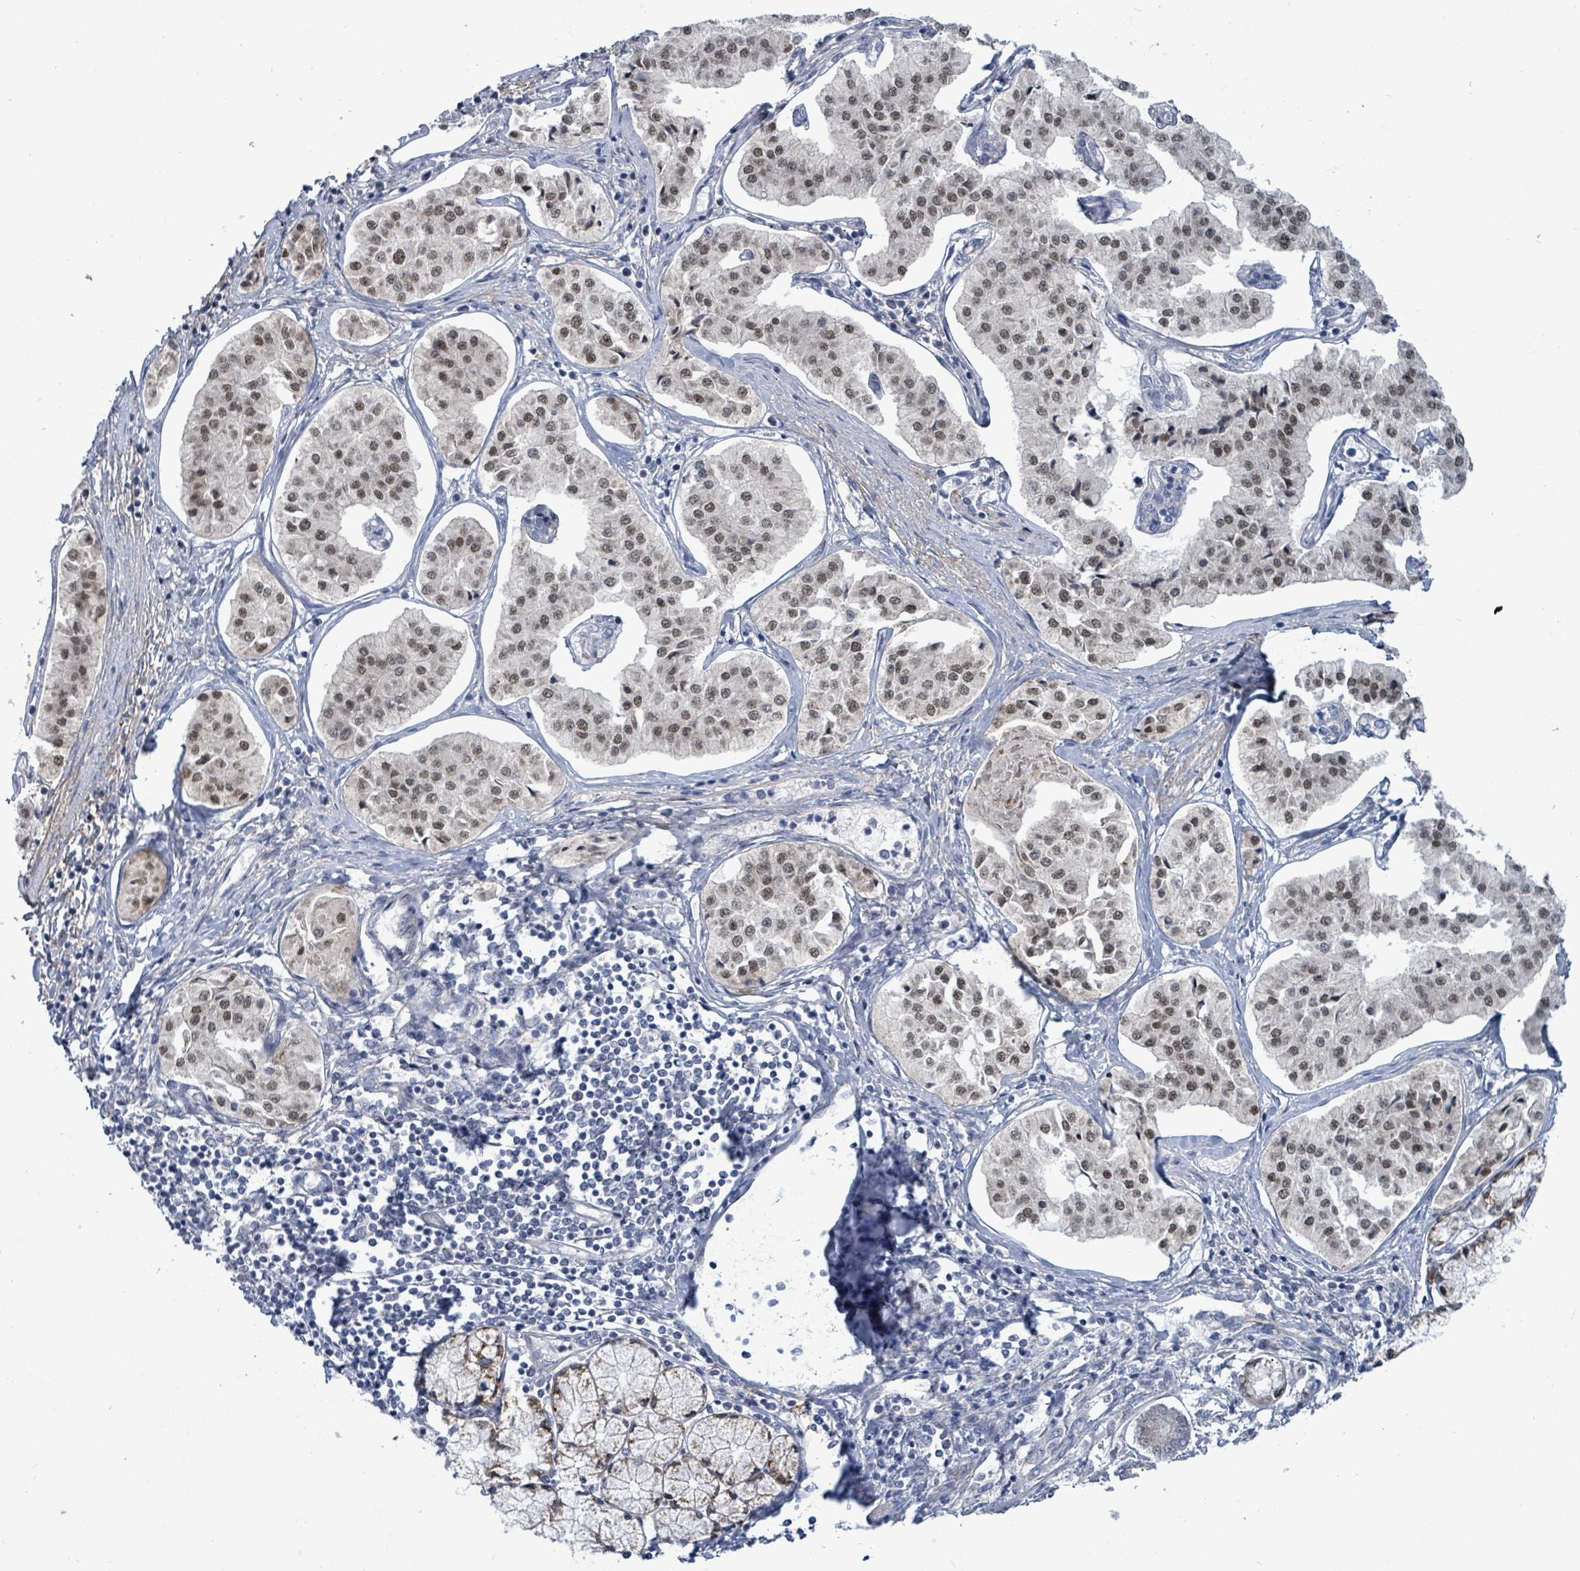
{"staining": {"intensity": "moderate", "quantity": ">75%", "location": "nuclear"}, "tissue": "pancreatic cancer", "cell_type": "Tumor cells", "image_type": "cancer", "snomed": [{"axis": "morphology", "description": "Adenocarcinoma, NOS"}, {"axis": "topography", "description": "Pancreas"}], "caption": "A histopathology image of adenocarcinoma (pancreatic) stained for a protein exhibits moderate nuclear brown staining in tumor cells.", "gene": "ZFPM1", "patient": {"sex": "female", "age": 50}}